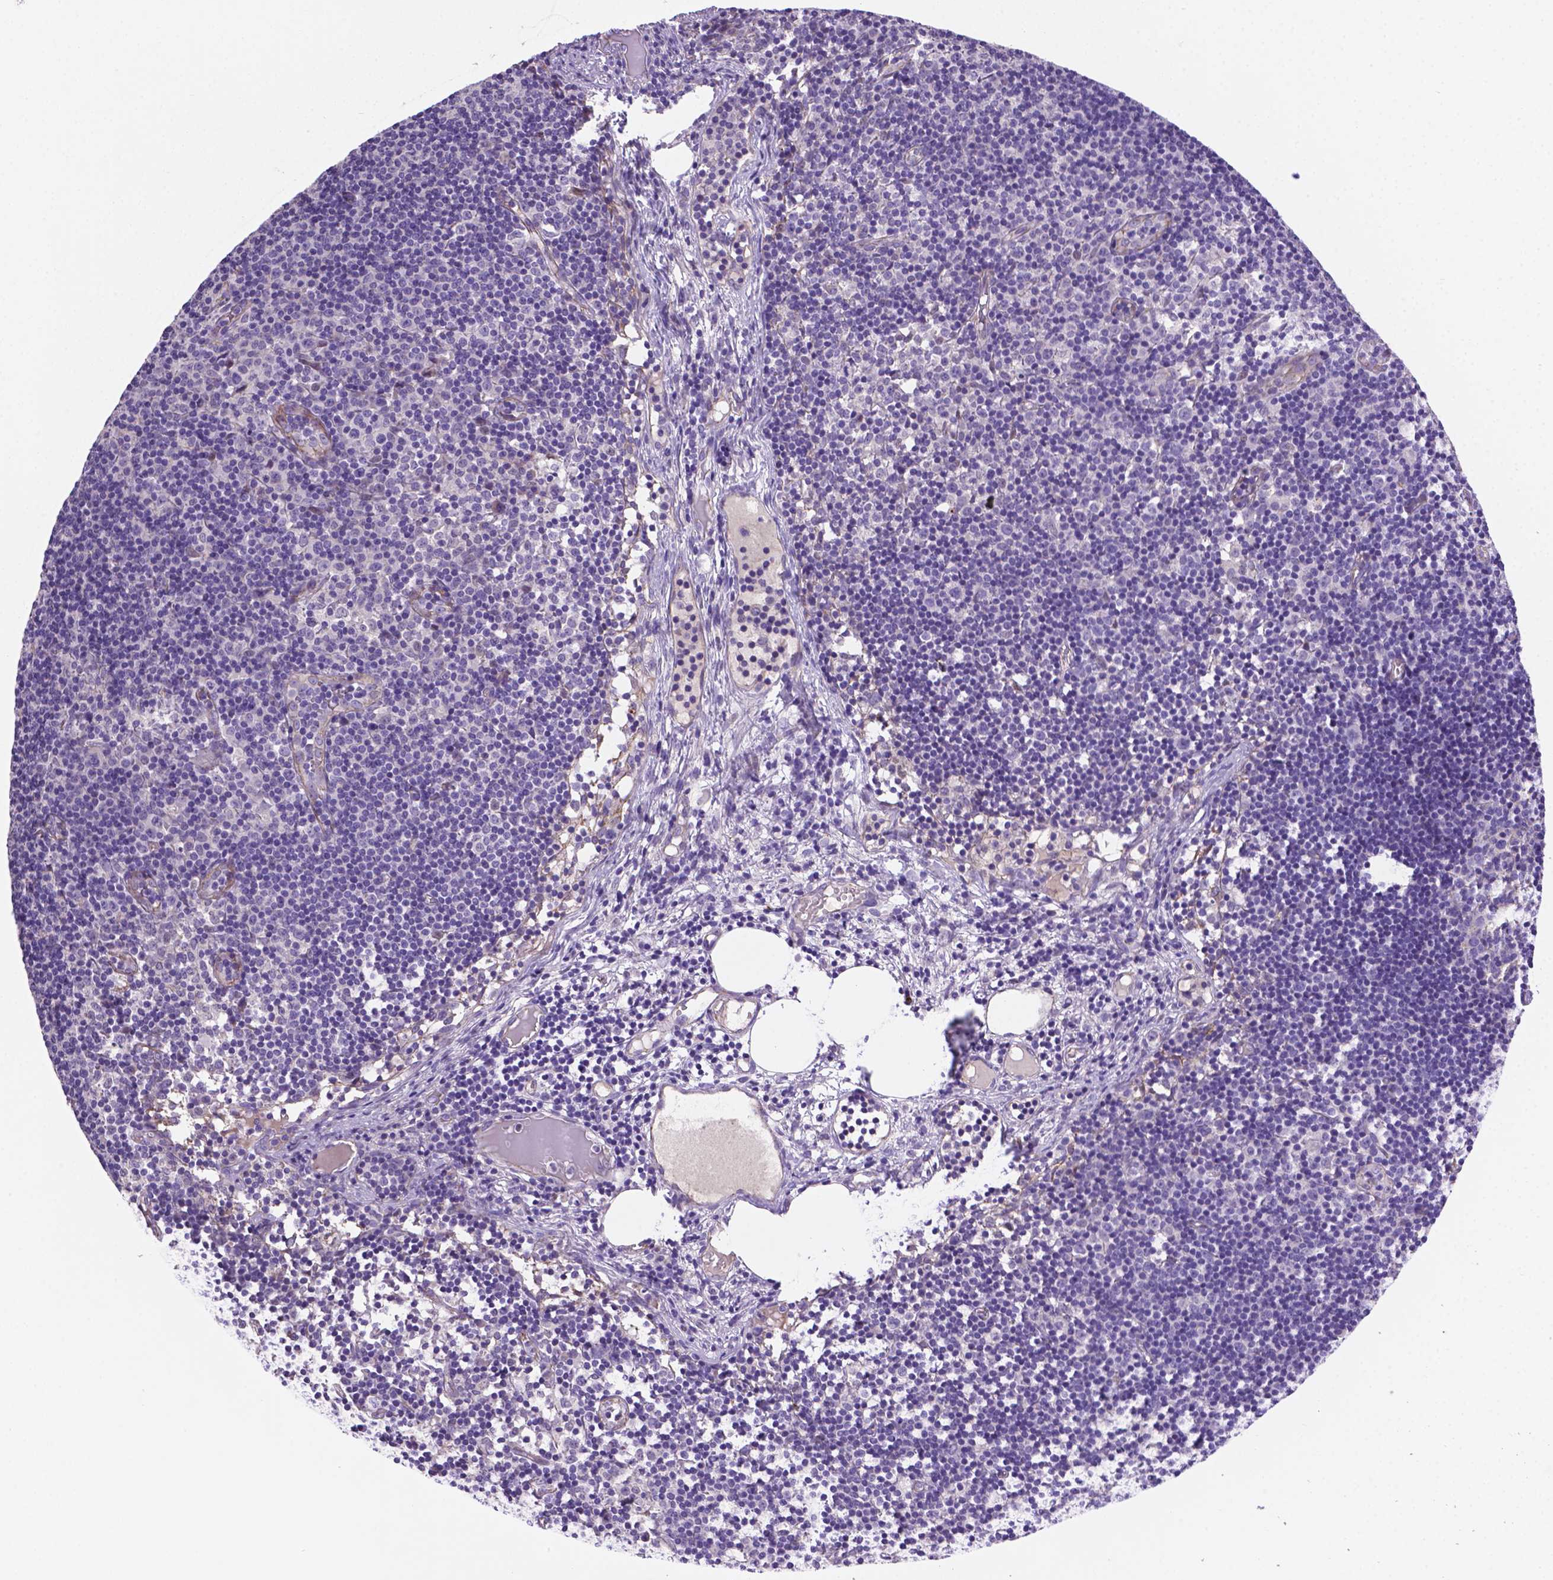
{"staining": {"intensity": "negative", "quantity": "none", "location": "none"}, "tissue": "lymph node", "cell_type": "Non-germinal center cells", "image_type": "normal", "snomed": [{"axis": "morphology", "description": "Normal tissue, NOS"}, {"axis": "topography", "description": "Lymph node"}], "caption": "The photomicrograph shows no significant expression in non-germinal center cells of lymph node.", "gene": "CCER2", "patient": {"sex": "female", "age": 41}}